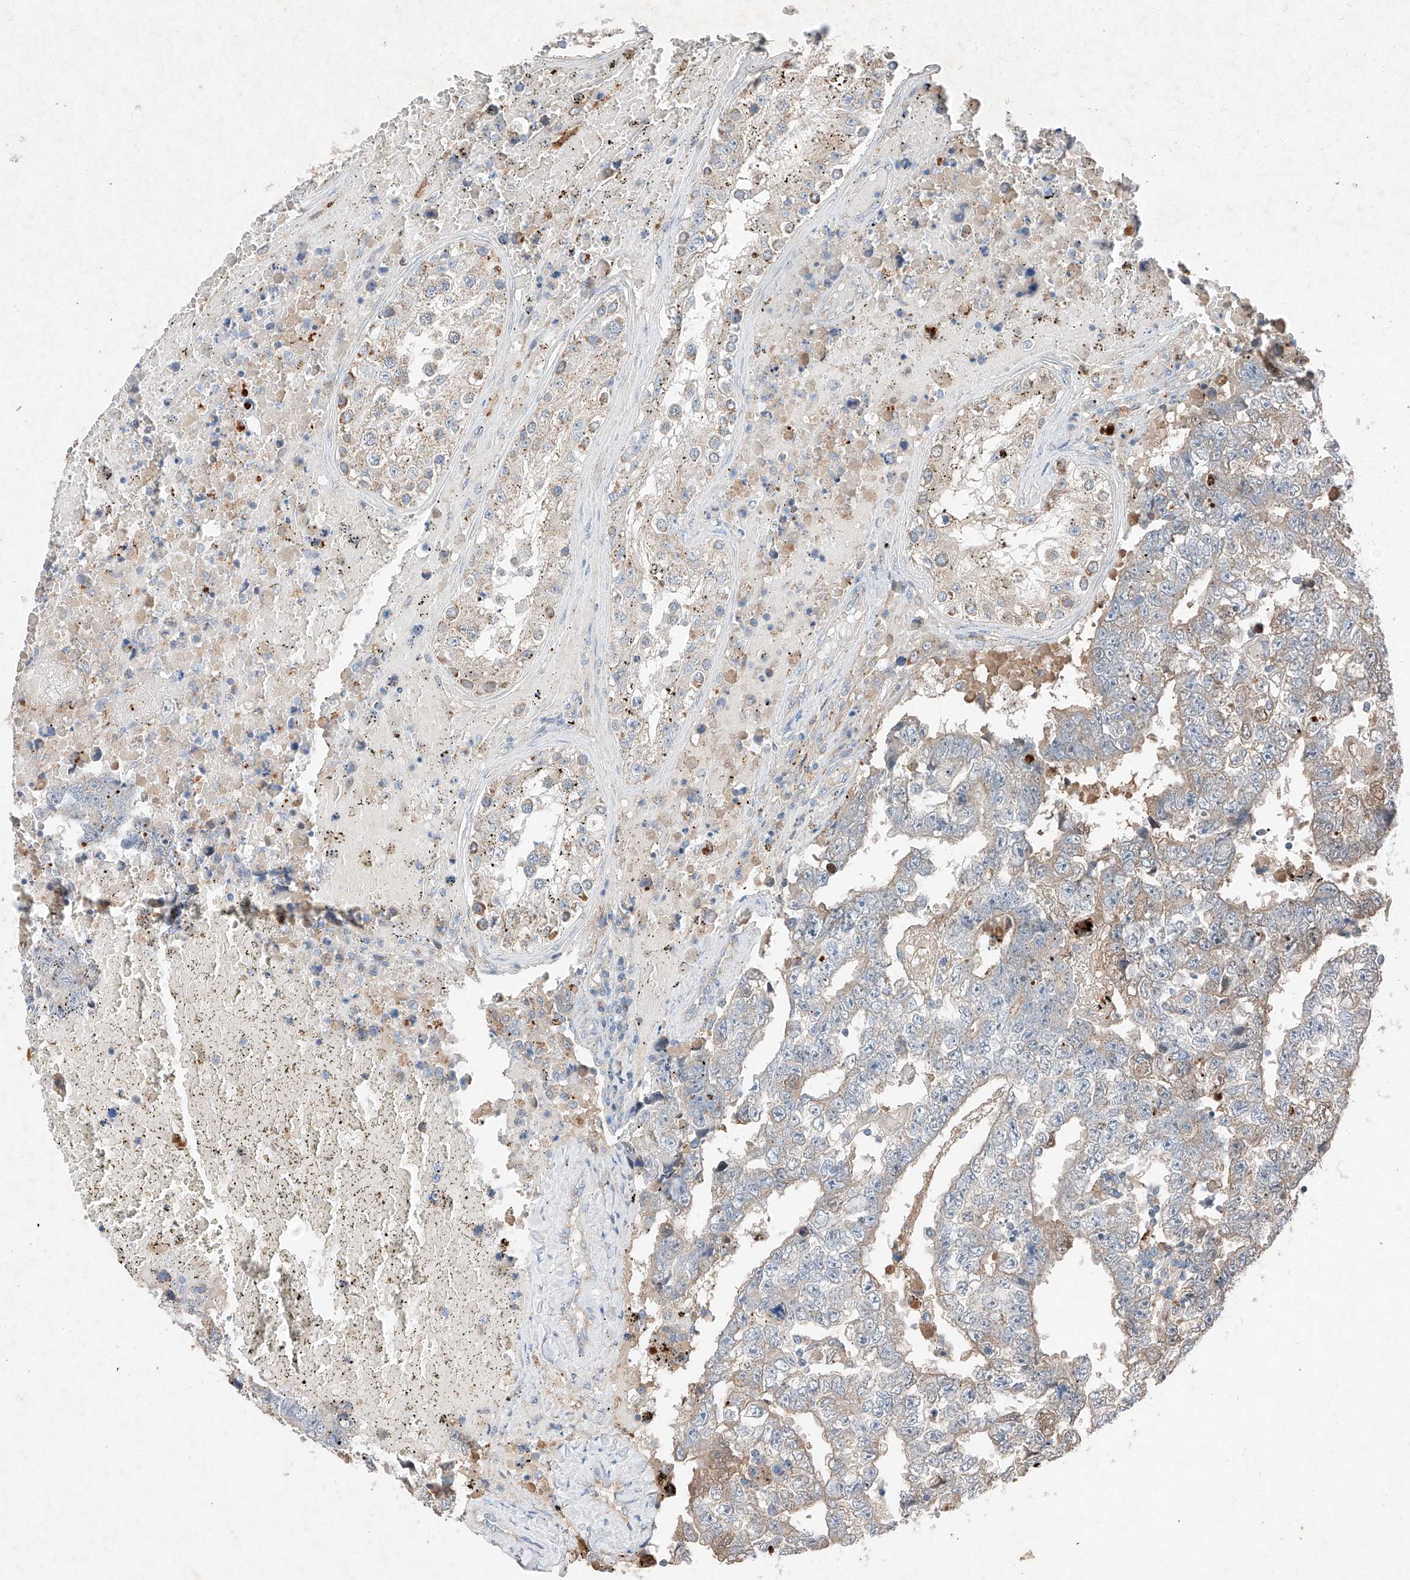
{"staining": {"intensity": "negative", "quantity": "none", "location": "none"}, "tissue": "testis cancer", "cell_type": "Tumor cells", "image_type": "cancer", "snomed": [{"axis": "morphology", "description": "Carcinoma, Embryonal, NOS"}, {"axis": "topography", "description": "Testis"}], "caption": "The image exhibits no staining of tumor cells in testis cancer. Brightfield microscopy of immunohistochemistry (IHC) stained with DAB (brown) and hematoxylin (blue), captured at high magnification.", "gene": "RUSC1", "patient": {"sex": "male", "age": 25}}